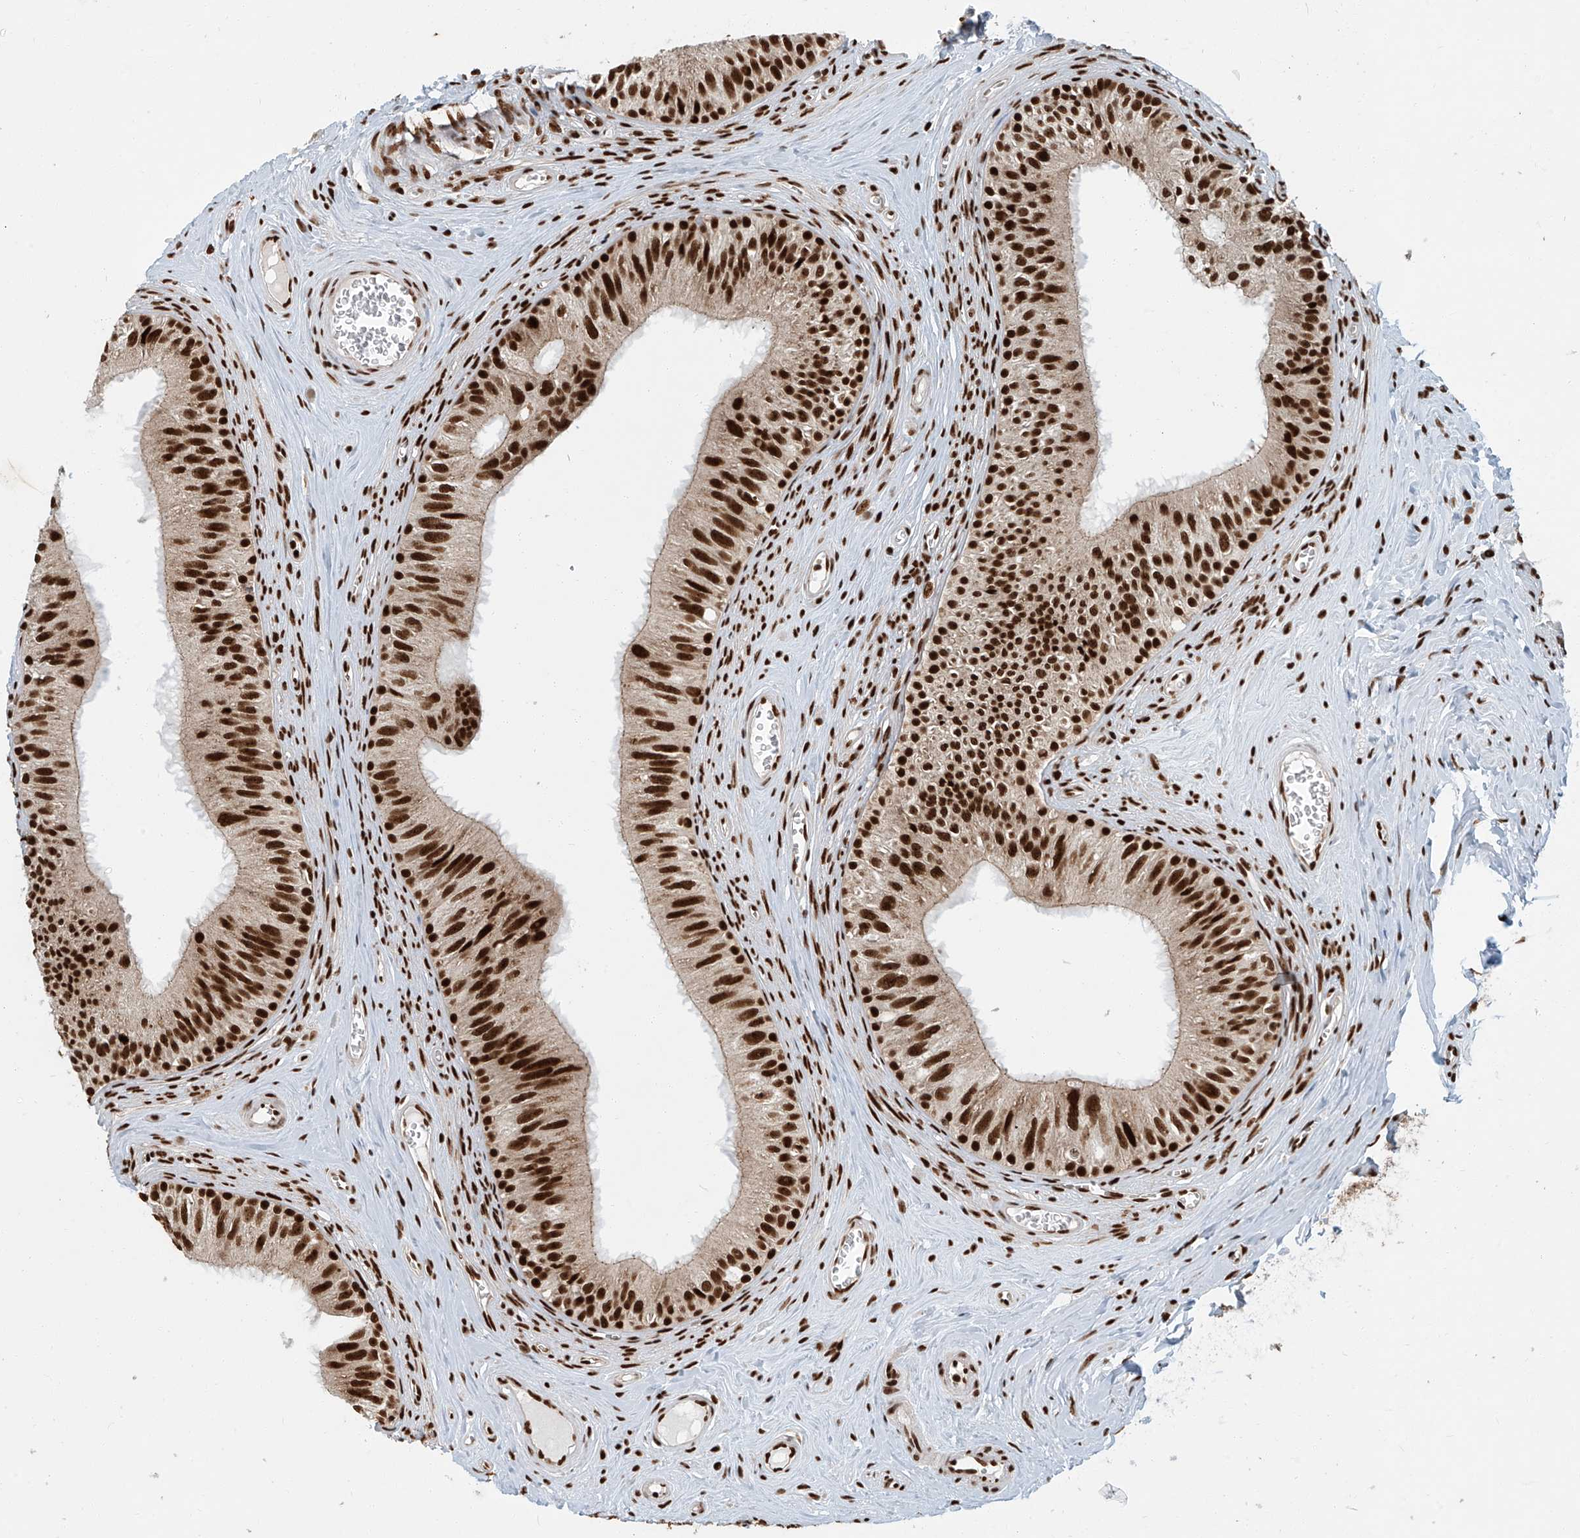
{"staining": {"intensity": "strong", "quantity": ">75%", "location": "nuclear"}, "tissue": "epididymis", "cell_type": "Glandular cells", "image_type": "normal", "snomed": [{"axis": "morphology", "description": "Normal tissue, NOS"}, {"axis": "topography", "description": "Epididymis"}], "caption": "Epididymis stained for a protein (brown) displays strong nuclear positive expression in about >75% of glandular cells.", "gene": "FAM193B", "patient": {"sex": "male", "age": 46}}